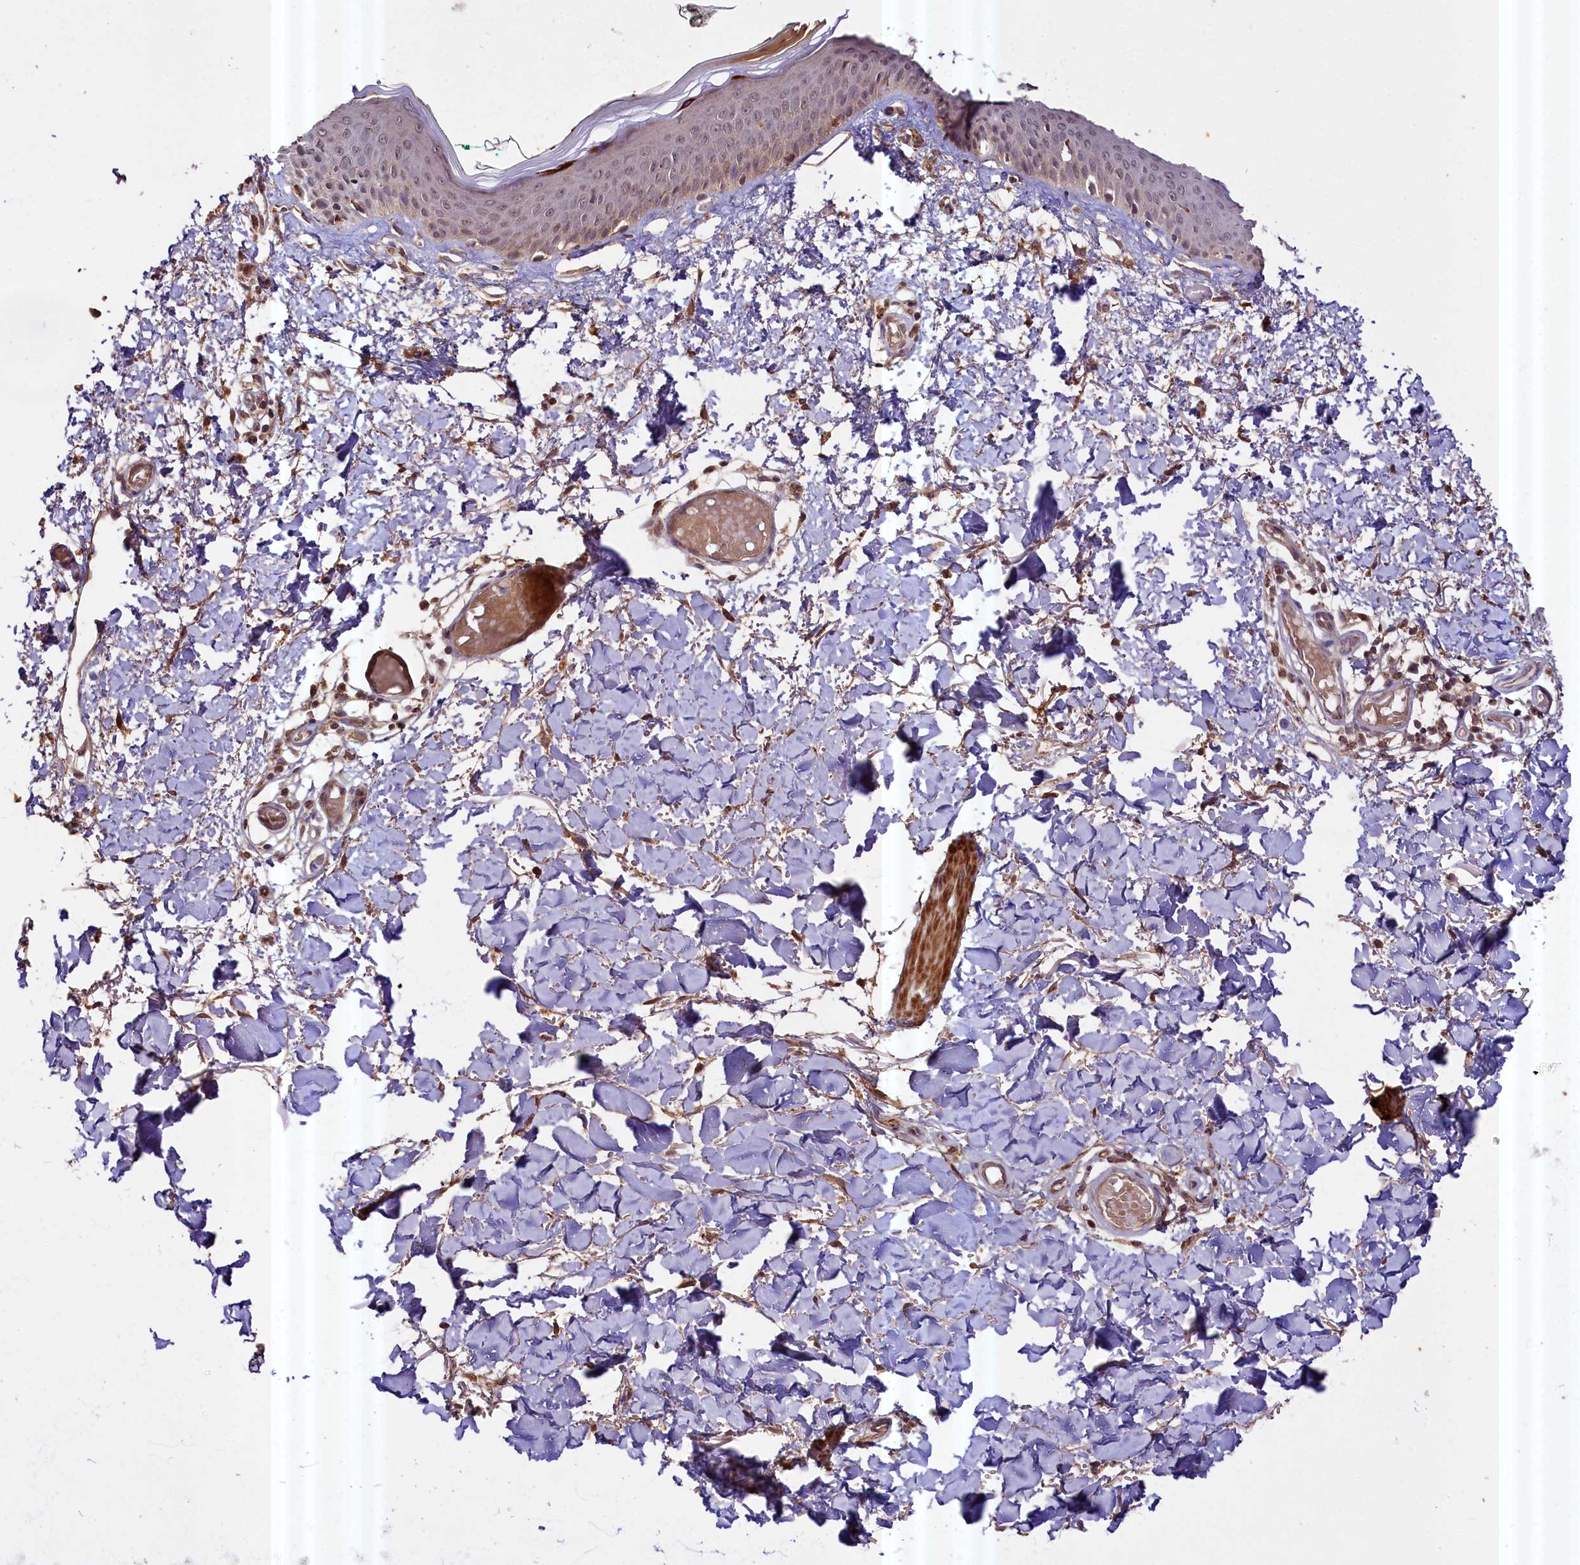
{"staining": {"intensity": "moderate", "quantity": ">75%", "location": "cytoplasmic/membranous,nuclear"}, "tissue": "skin", "cell_type": "Fibroblasts", "image_type": "normal", "snomed": [{"axis": "morphology", "description": "Normal tissue, NOS"}, {"axis": "topography", "description": "Skin"}], "caption": "Protein staining exhibits moderate cytoplasmic/membranous,nuclear positivity in about >75% of fibroblasts in benign skin. (Brightfield microscopy of DAB IHC at high magnification).", "gene": "ZNF480", "patient": {"sex": "male", "age": 62}}